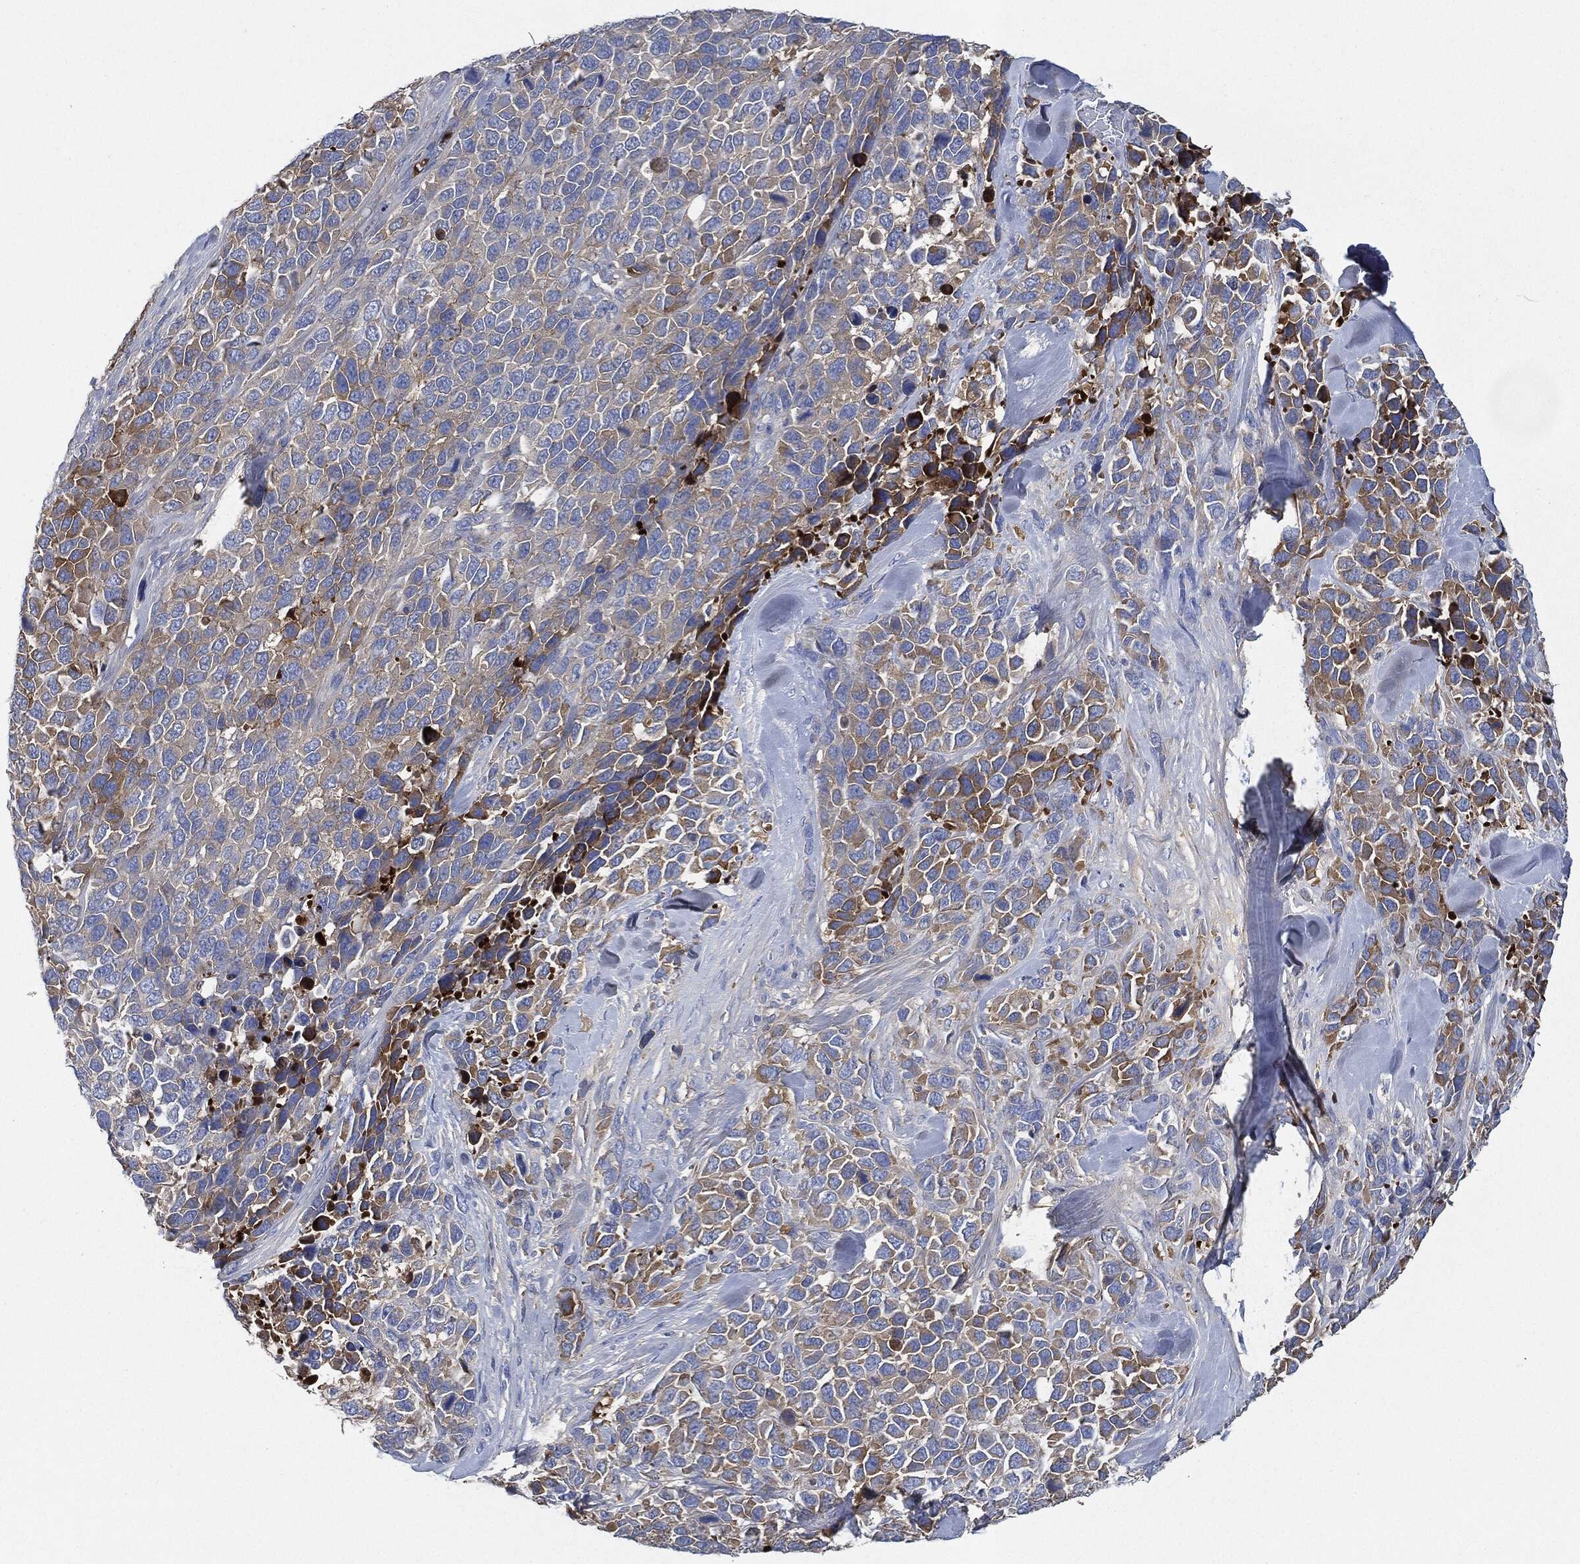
{"staining": {"intensity": "moderate", "quantity": "<25%", "location": "cytoplasmic/membranous"}, "tissue": "melanoma", "cell_type": "Tumor cells", "image_type": "cancer", "snomed": [{"axis": "morphology", "description": "Malignant melanoma, Metastatic site"}, {"axis": "topography", "description": "Skin"}], "caption": "Melanoma stained for a protein (brown) displays moderate cytoplasmic/membranous positive positivity in approximately <25% of tumor cells.", "gene": "IGLV6-57", "patient": {"sex": "male", "age": 84}}